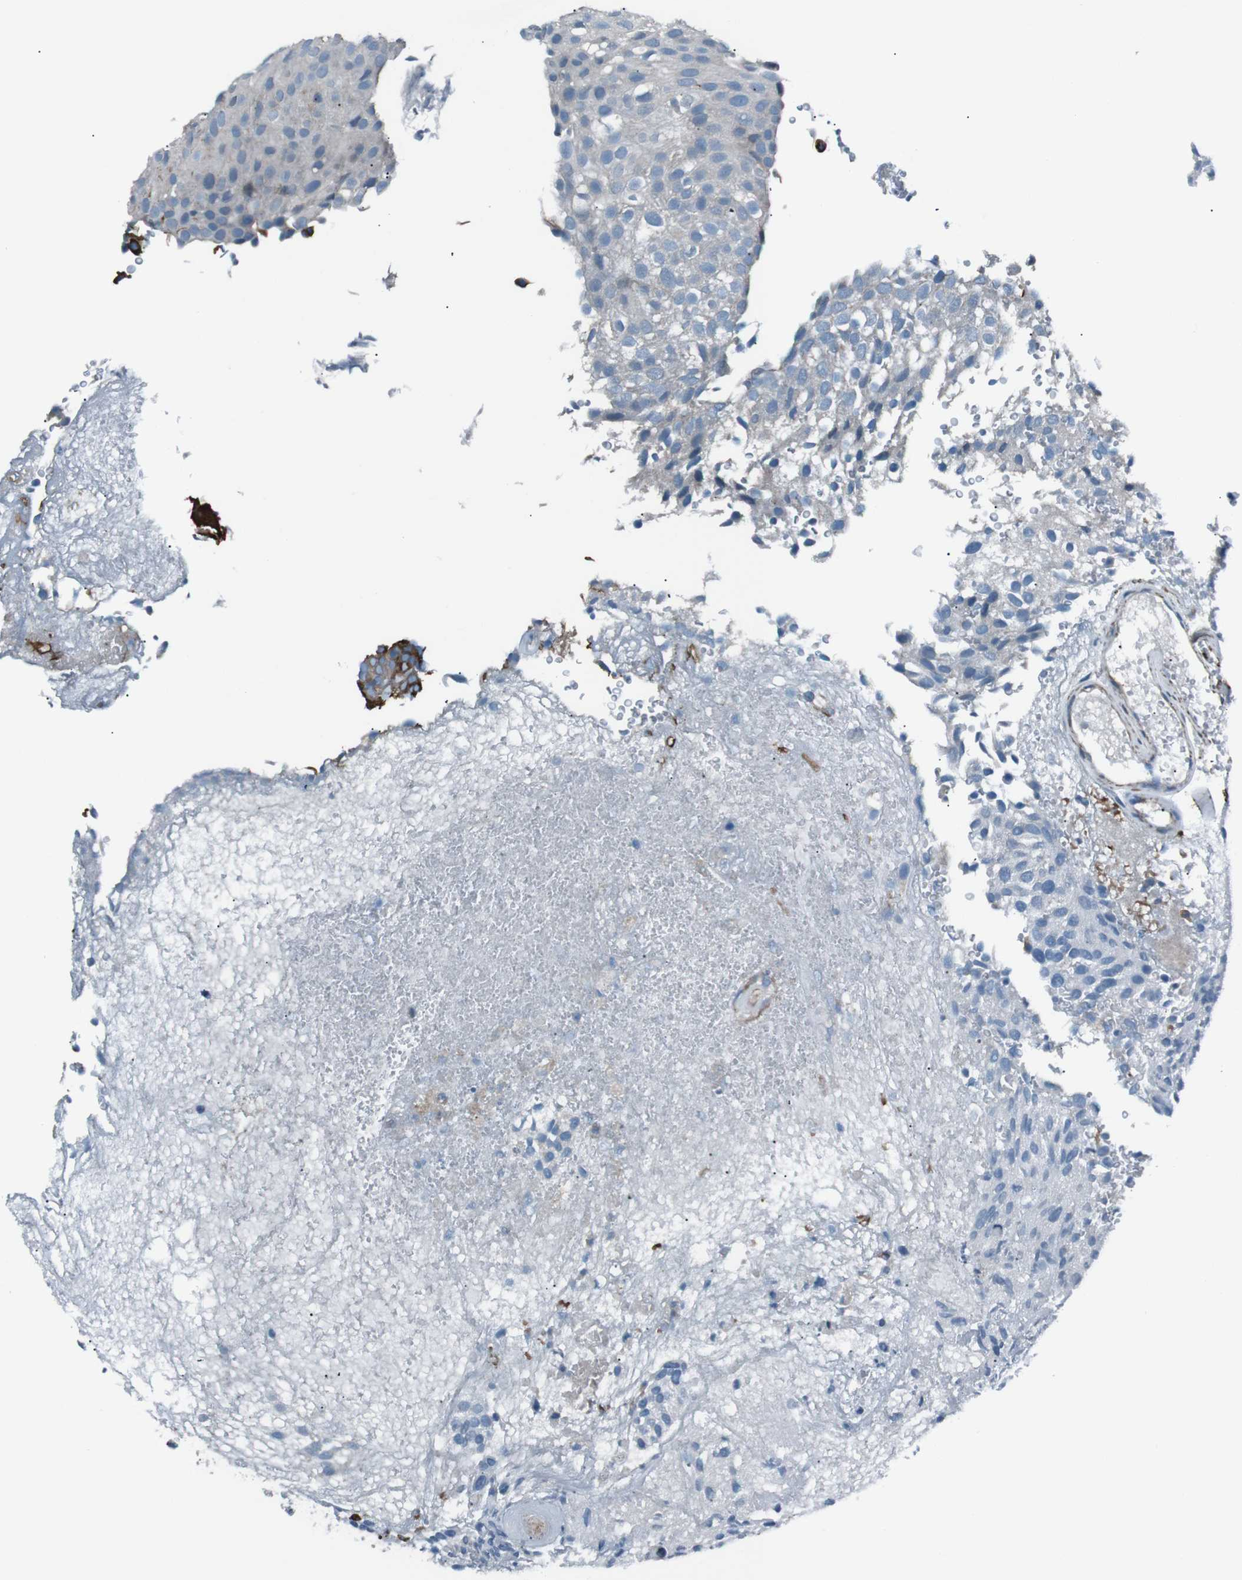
{"staining": {"intensity": "negative", "quantity": "none", "location": "none"}, "tissue": "urothelial cancer", "cell_type": "Tumor cells", "image_type": "cancer", "snomed": [{"axis": "morphology", "description": "Urothelial carcinoma, Low grade"}, {"axis": "topography", "description": "Urinary bladder"}], "caption": "Immunohistochemistry histopathology image of low-grade urothelial carcinoma stained for a protein (brown), which reveals no expression in tumor cells.", "gene": "PDLIM5", "patient": {"sex": "male", "age": 78}}